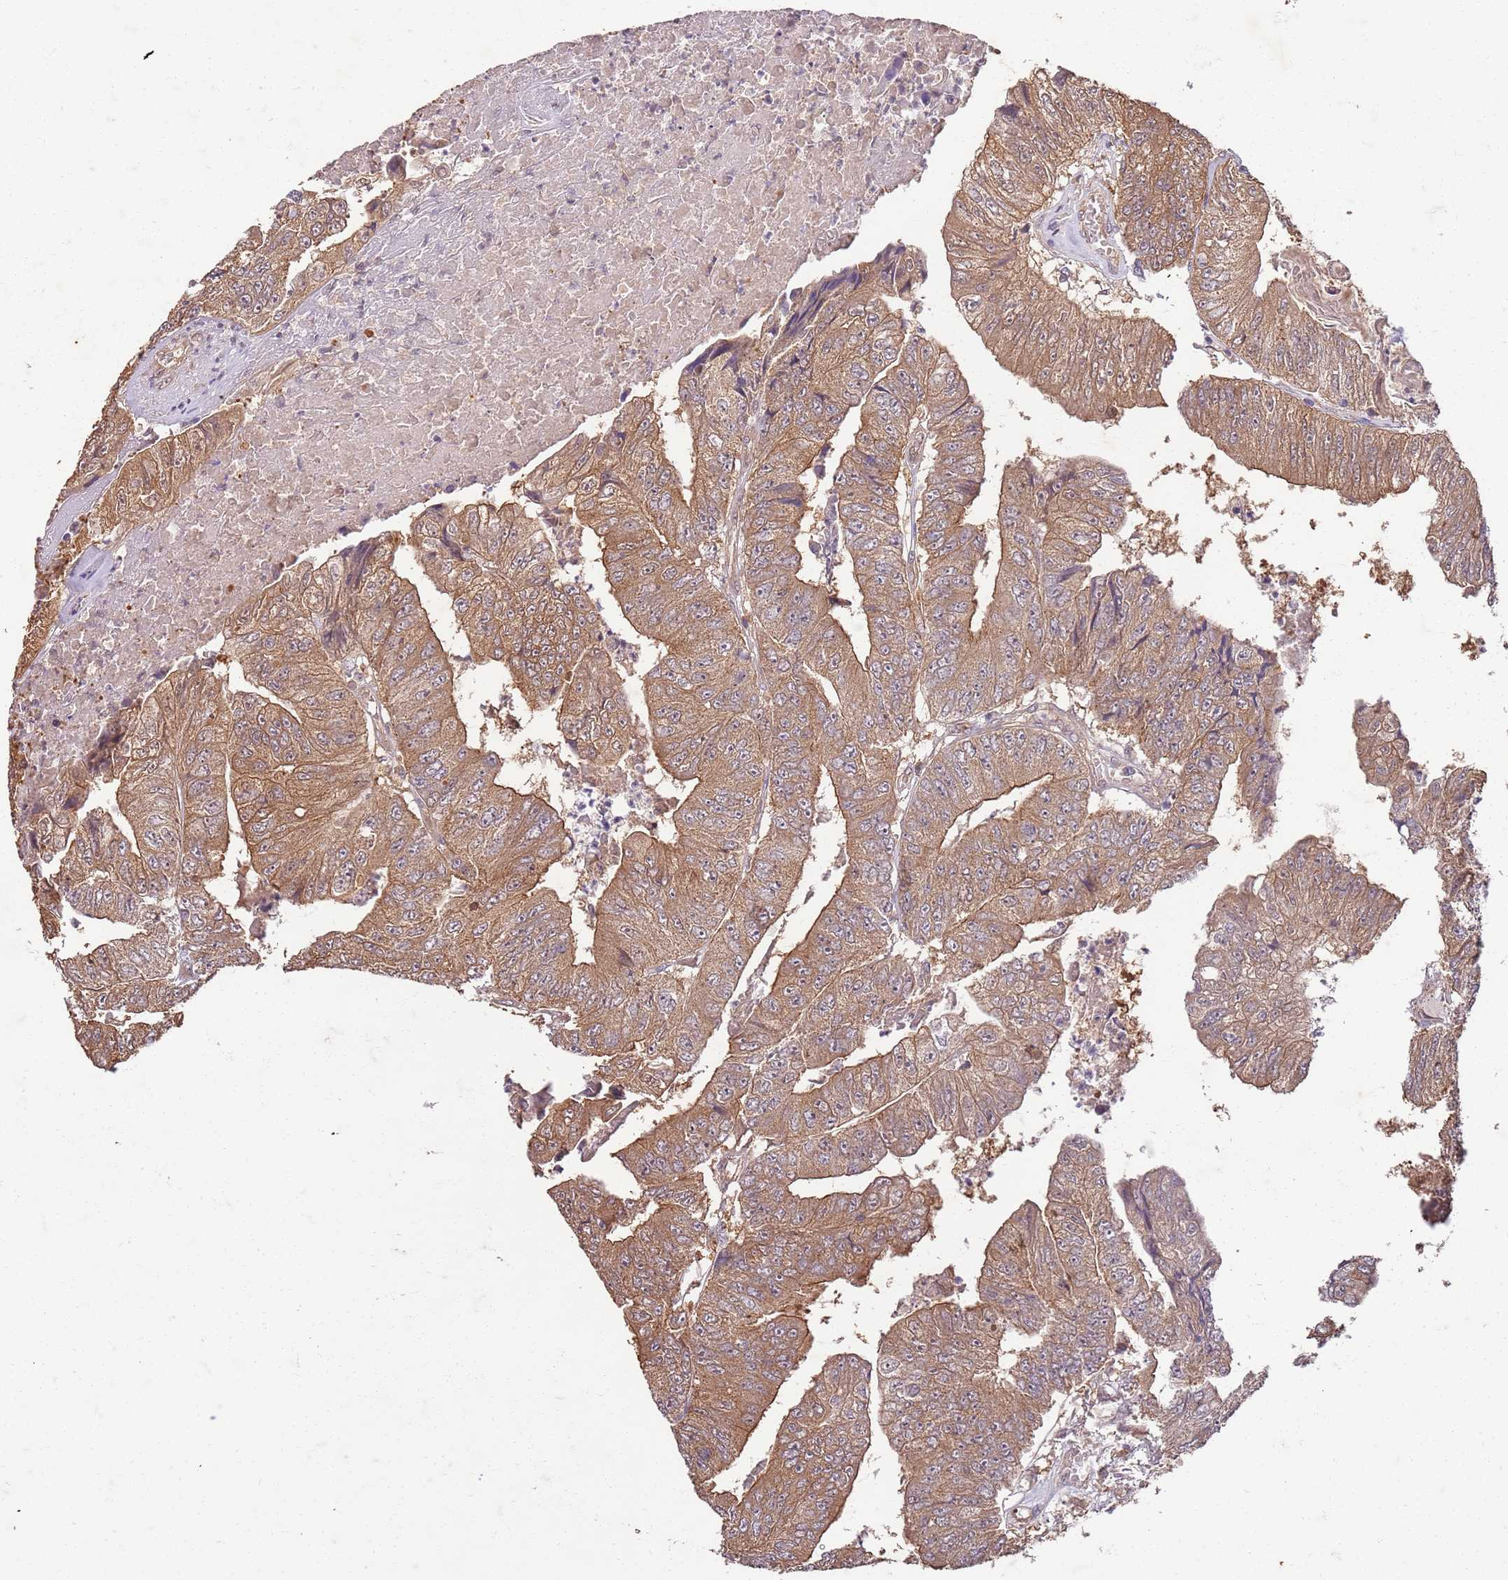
{"staining": {"intensity": "moderate", "quantity": ">75%", "location": "cytoplasmic/membranous"}, "tissue": "colorectal cancer", "cell_type": "Tumor cells", "image_type": "cancer", "snomed": [{"axis": "morphology", "description": "Adenocarcinoma, NOS"}, {"axis": "topography", "description": "Colon"}], "caption": "Protein positivity by IHC shows moderate cytoplasmic/membranous positivity in approximately >75% of tumor cells in colorectal adenocarcinoma. The protein of interest is shown in brown color, while the nuclei are stained blue.", "gene": "UBE3A", "patient": {"sex": "female", "age": 67}}